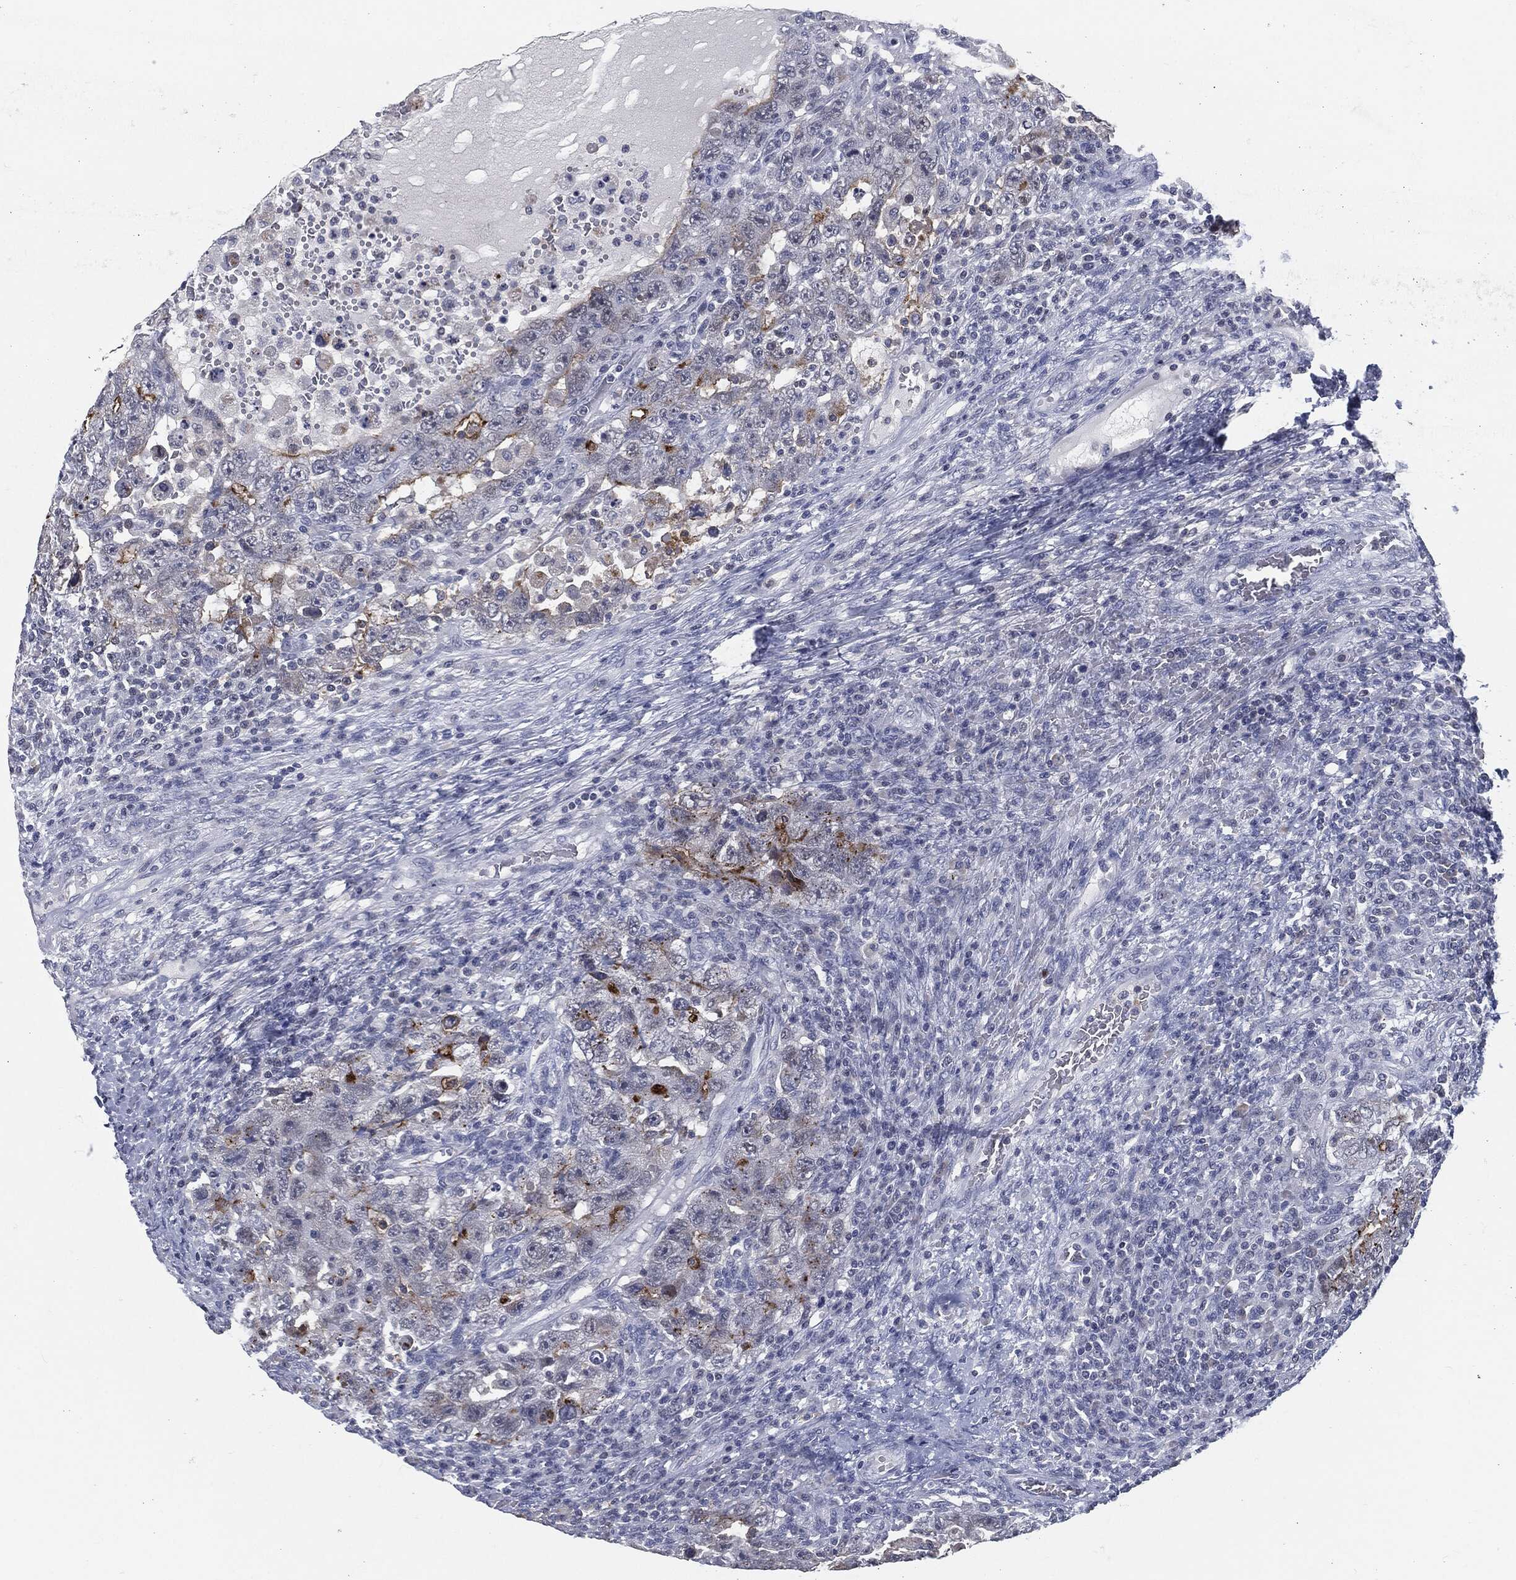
{"staining": {"intensity": "moderate", "quantity": "<25%", "location": "cytoplasmic/membranous"}, "tissue": "testis cancer", "cell_type": "Tumor cells", "image_type": "cancer", "snomed": [{"axis": "morphology", "description": "Carcinoma, Embryonal, NOS"}, {"axis": "topography", "description": "Testis"}], "caption": "Immunohistochemical staining of human testis embryonal carcinoma demonstrates low levels of moderate cytoplasmic/membranous protein expression in about <25% of tumor cells. (DAB (3,3'-diaminobenzidine) = brown stain, brightfield microscopy at high magnification).", "gene": "PROM1", "patient": {"sex": "male", "age": 26}}